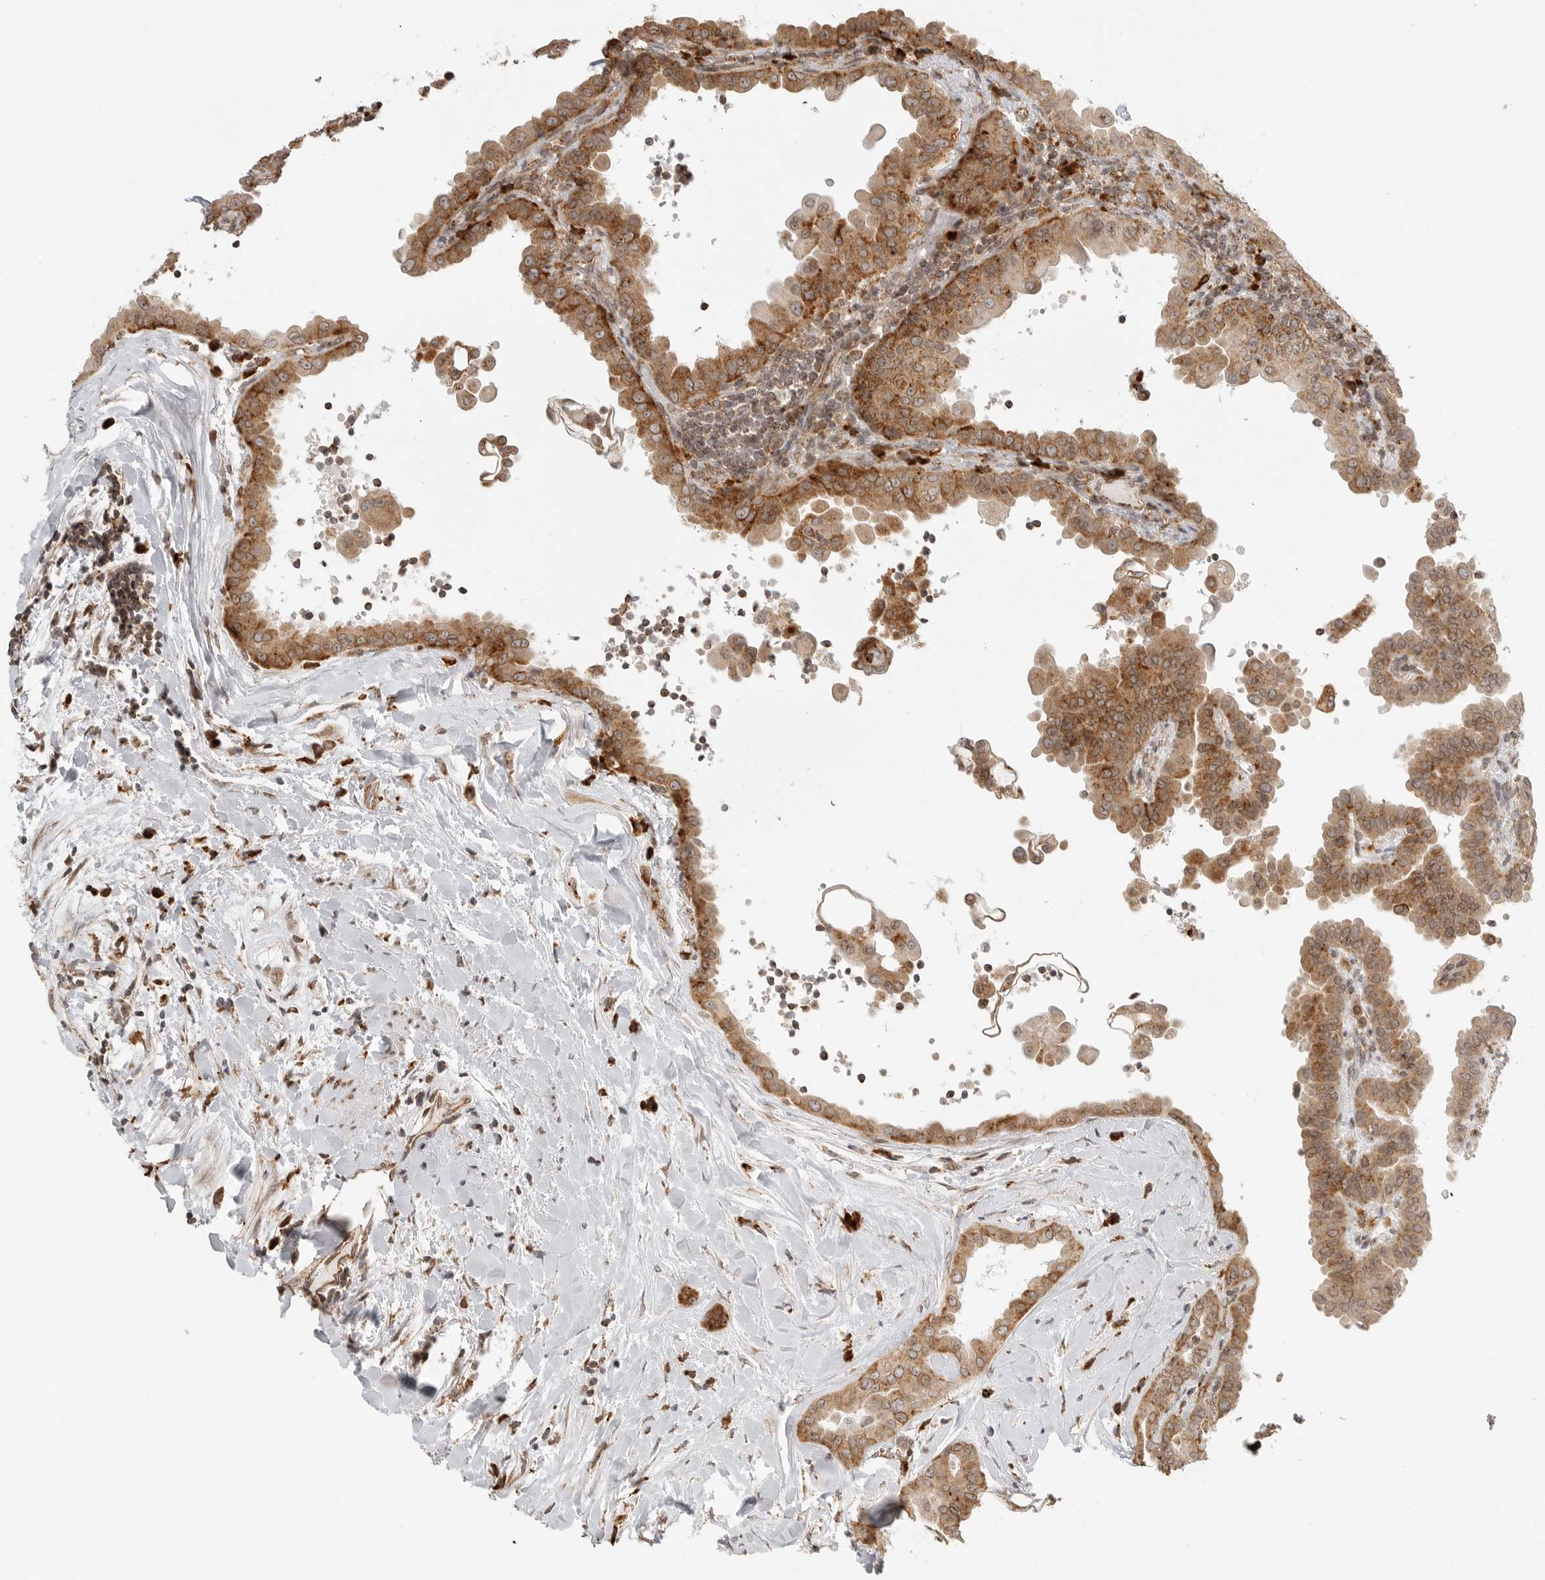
{"staining": {"intensity": "moderate", "quantity": ">75%", "location": "cytoplasmic/membranous"}, "tissue": "thyroid cancer", "cell_type": "Tumor cells", "image_type": "cancer", "snomed": [{"axis": "morphology", "description": "Papillary adenocarcinoma, NOS"}, {"axis": "topography", "description": "Thyroid gland"}], "caption": "Tumor cells reveal medium levels of moderate cytoplasmic/membranous staining in about >75% of cells in papillary adenocarcinoma (thyroid).", "gene": "IDUA", "patient": {"sex": "male", "age": 33}}